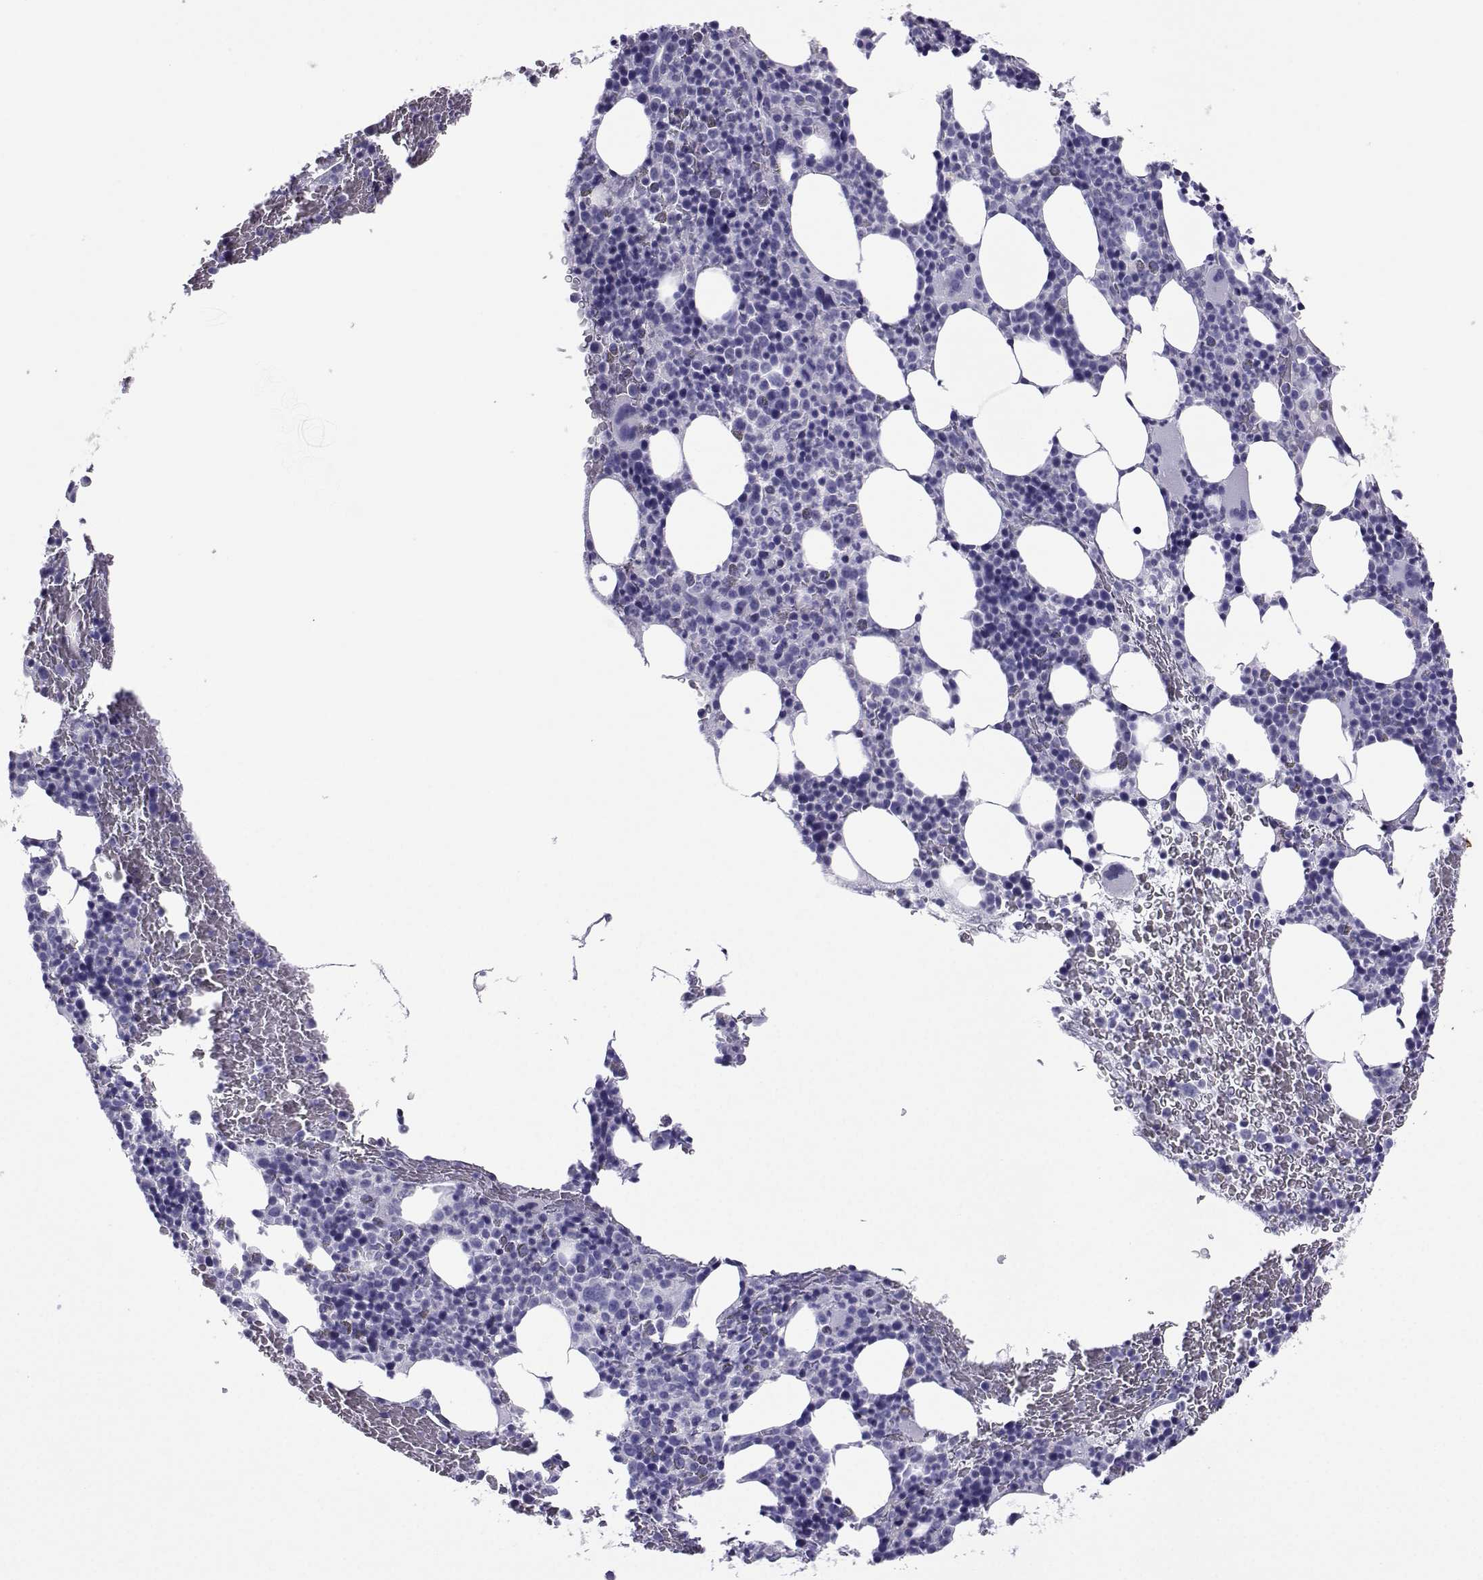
{"staining": {"intensity": "negative", "quantity": "none", "location": "none"}, "tissue": "bone marrow", "cell_type": "Hematopoietic cells", "image_type": "normal", "snomed": [{"axis": "morphology", "description": "Normal tissue, NOS"}, {"axis": "topography", "description": "Bone marrow"}], "caption": "The photomicrograph exhibits no significant positivity in hematopoietic cells of bone marrow.", "gene": "LORICRIN", "patient": {"sex": "male", "age": 72}}